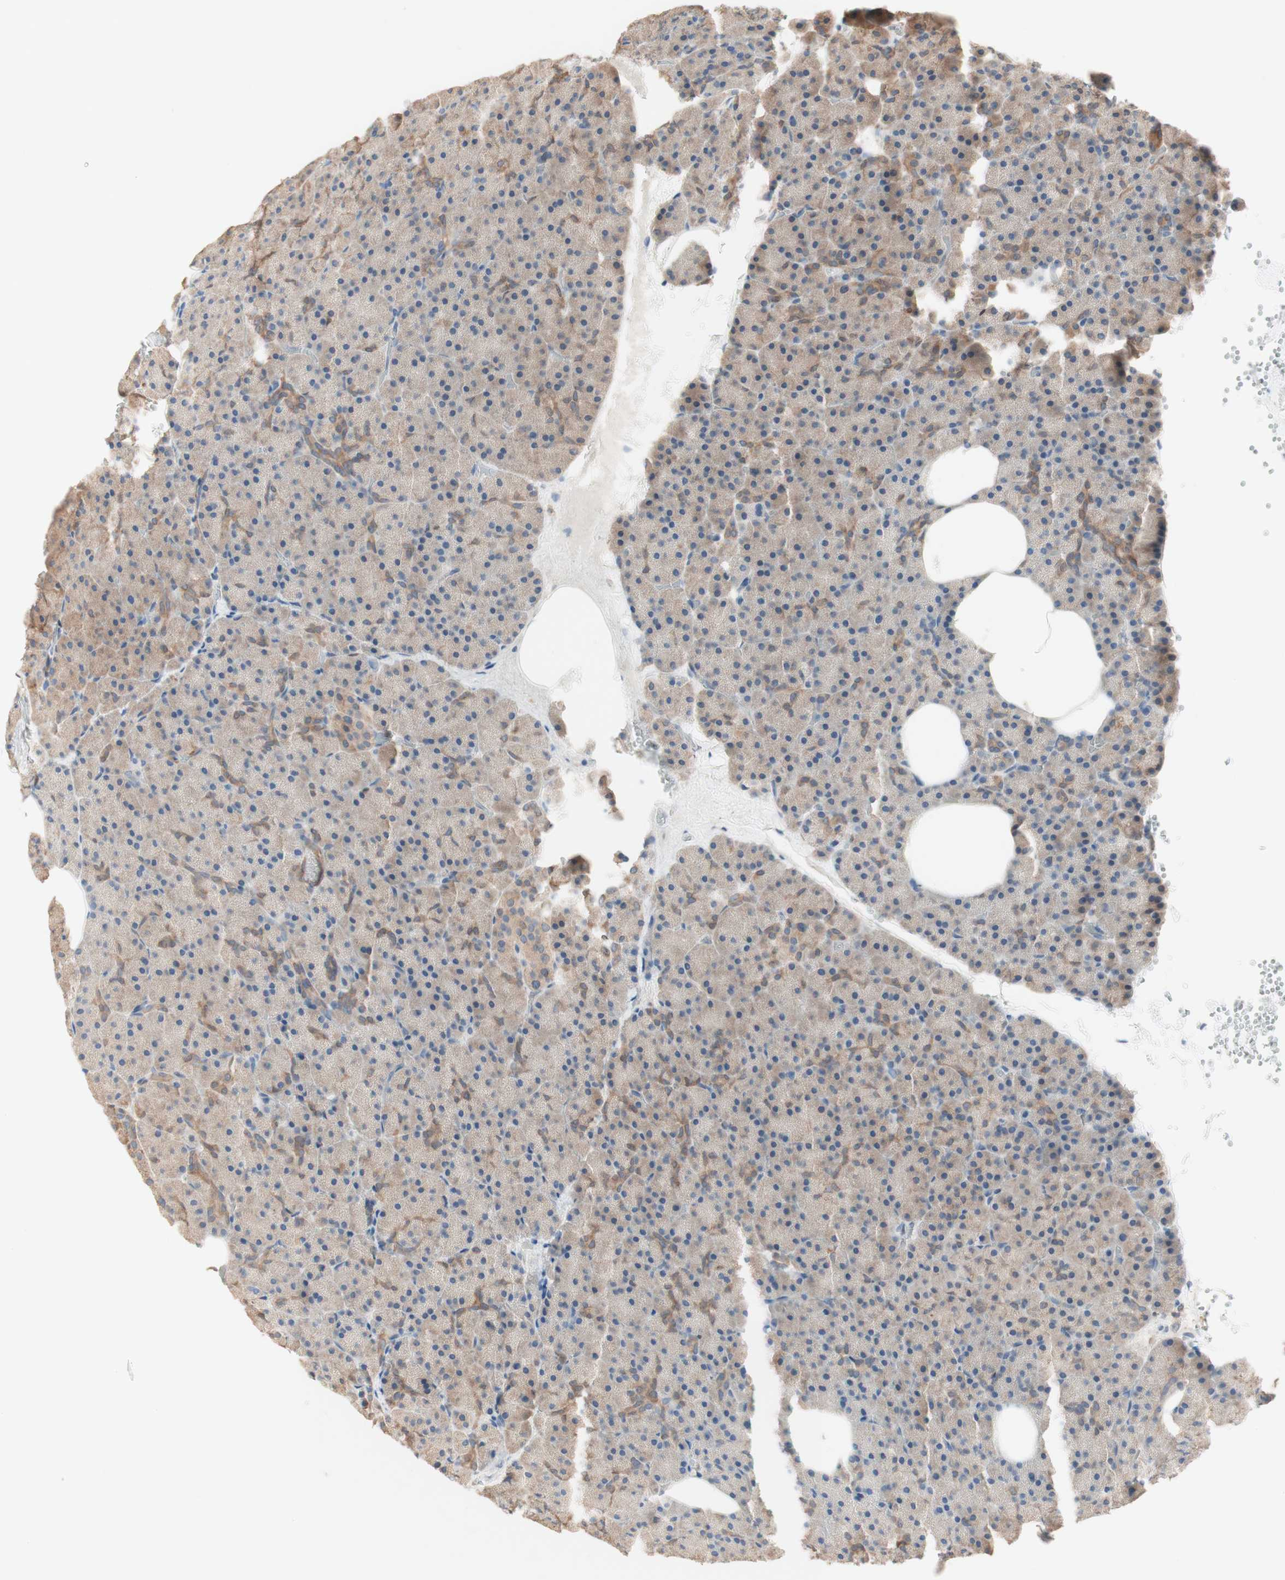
{"staining": {"intensity": "moderate", "quantity": ">75%", "location": "cytoplasmic/membranous"}, "tissue": "pancreas", "cell_type": "Exocrine glandular cells", "image_type": "normal", "snomed": [{"axis": "morphology", "description": "Normal tissue, NOS"}, {"axis": "topography", "description": "Pancreas"}], "caption": "The photomicrograph reveals a brown stain indicating the presence of a protein in the cytoplasmic/membranous of exocrine glandular cells in pancreas. (Stains: DAB (3,3'-diaminobenzidine) in brown, nuclei in blue, Microscopy: brightfield microscopy at high magnification).", "gene": "COMT", "patient": {"sex": "female", "age": 35}}